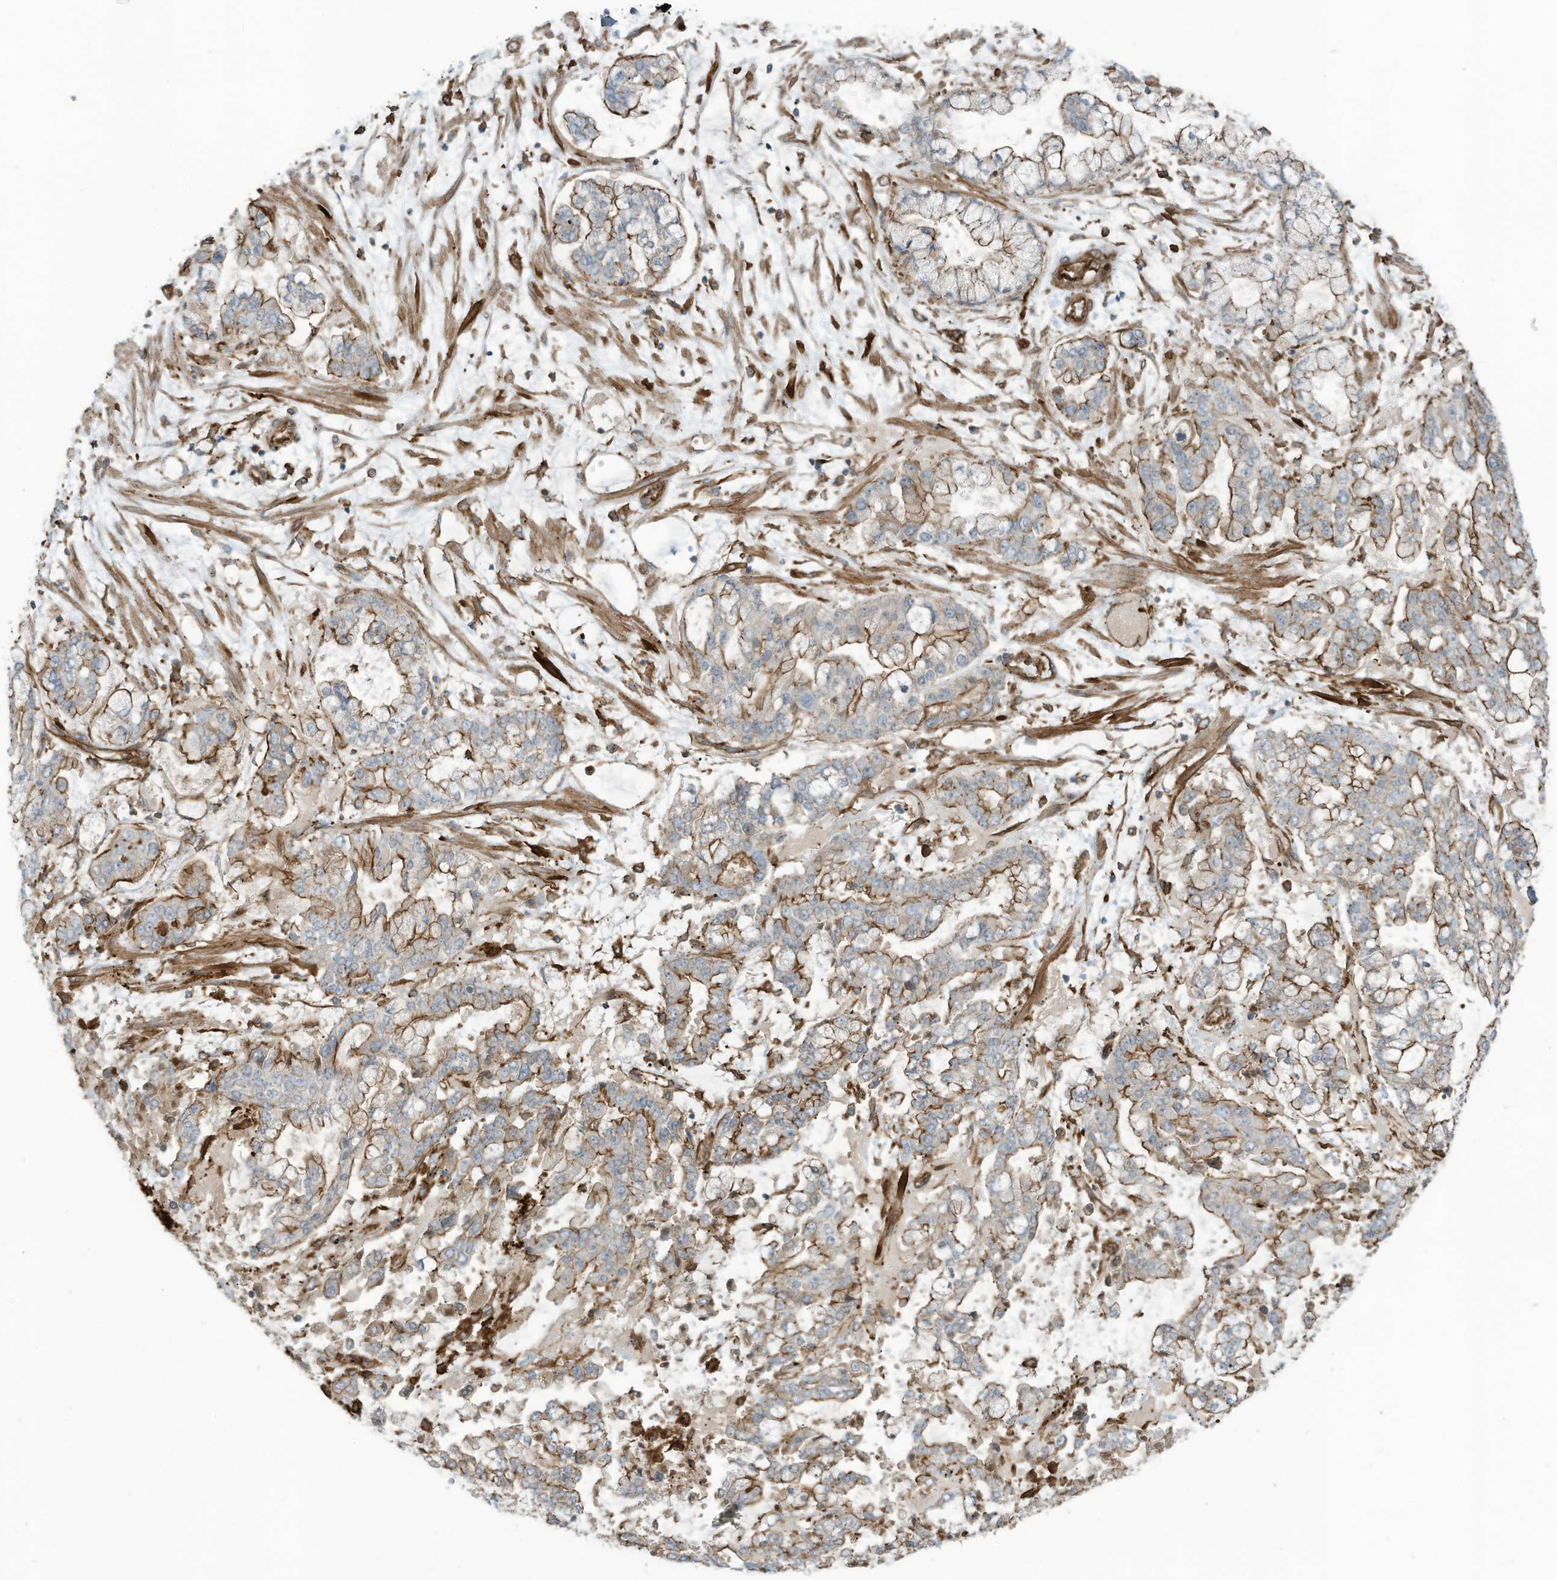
{"staining": {"intensity": "moderate", "quantity": "25%-75%", "location": "cytoplasmic/membranous"}, "tissue": "stomach cancer", "cell_type": "Tumor cells", "image_type": "cancer", "snomed": [{"axis": "morphology", "description": "Normal tissue, NOS"}, {"axis": "morphology", "description": "Adenocarcinoma, NOS"}, {"axis": "topography", "description": "Stomach, upper"}, {"axis": "topography", "description": "Stomach"}], "caption": "The immunohistochemical stain shows moderate cytoplasmic/membranous staining in tumor cells of stomach cancer (adenocarcinoma) tissue.", "gene": "SLC9A2", "patient": {"sex": "male", "age": 76}}